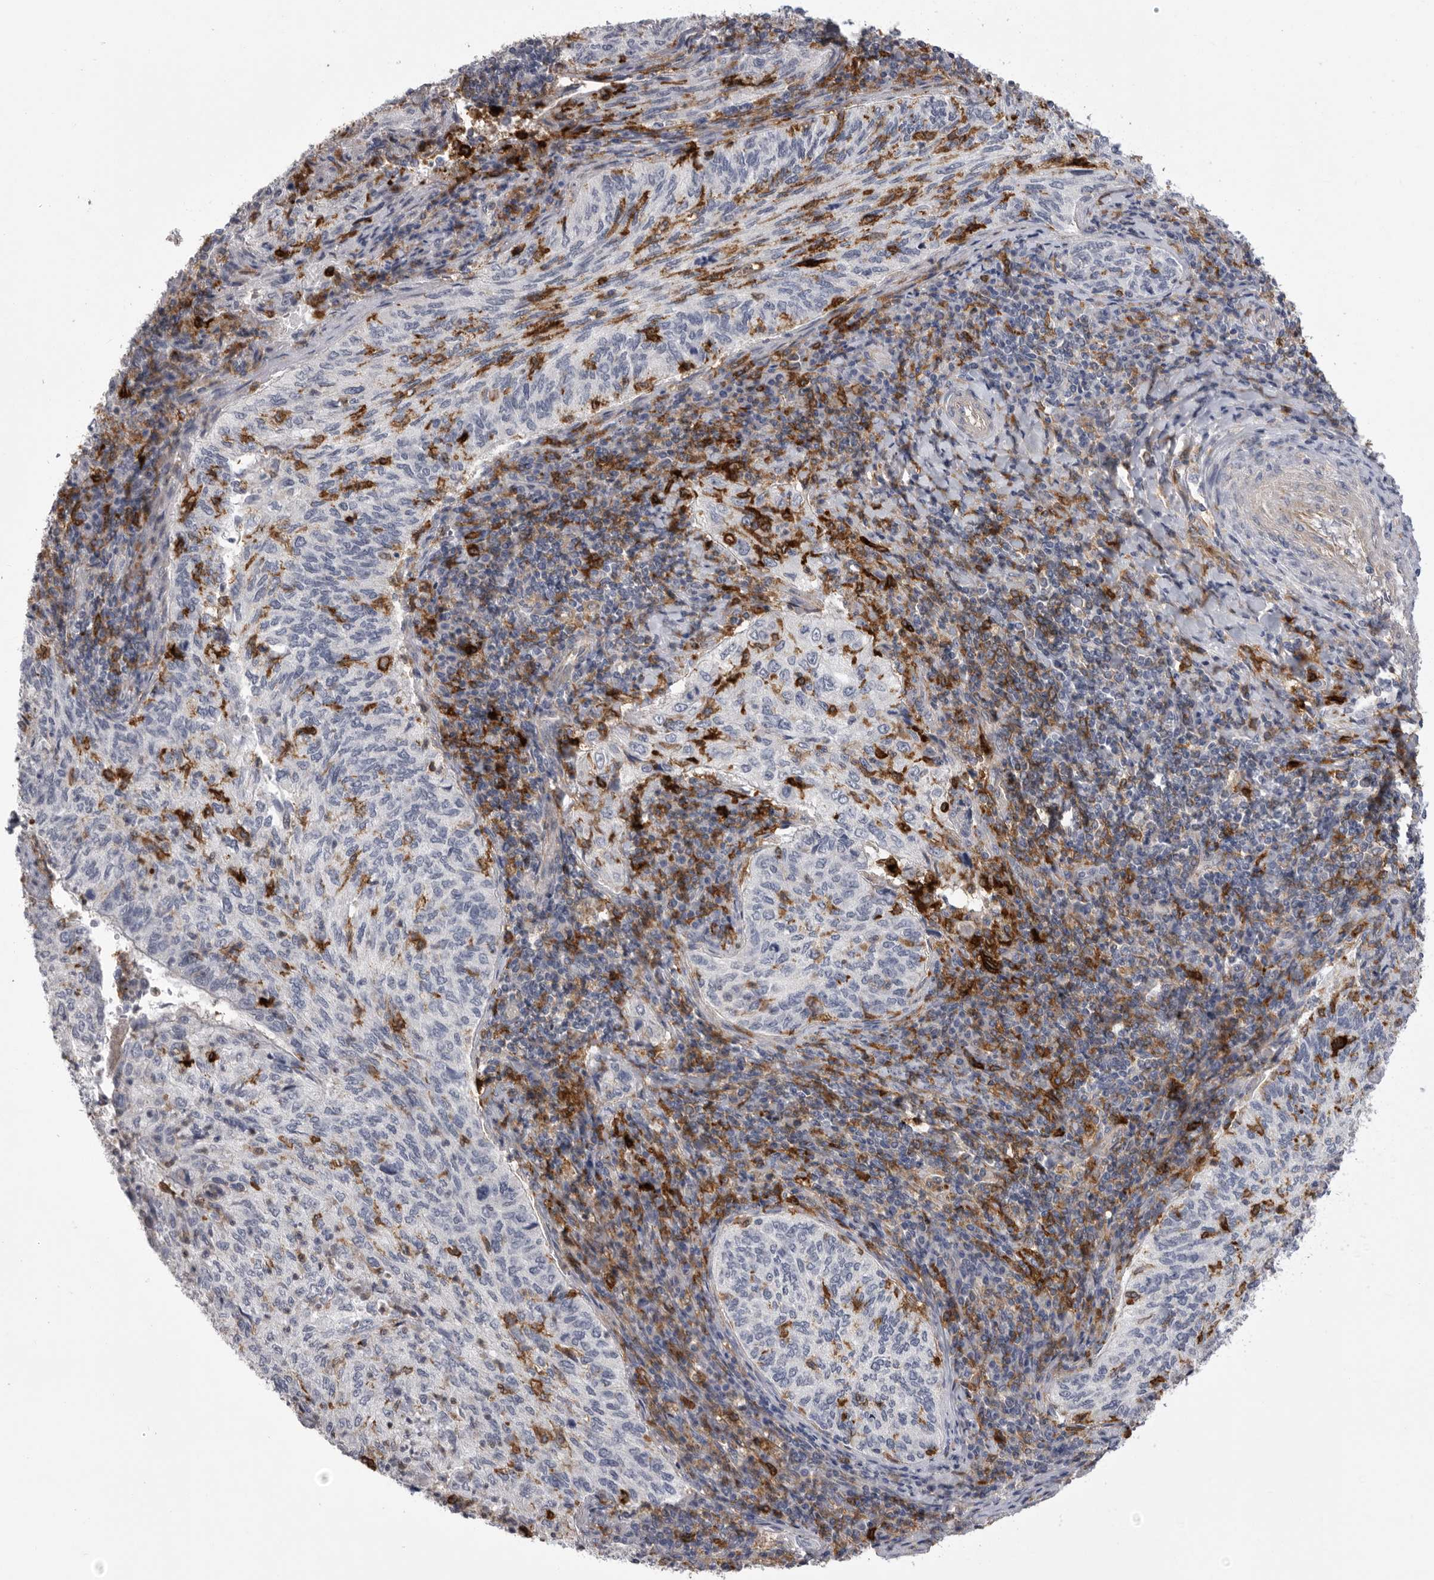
{"staining": {"intensity": "negative", "quantity": "none", "location": "none"}, "tissue": "cervical cancer", "cell_type": "Tumor cells", "image_type": "cancer", "snomed": [{"axis": "morphology", "description": "Squamous cell carcinoma, NOS"}, {"axis": "topography", "description": "Cervix"}], "caption": "This is a histopathology image of immunohistochemistry (IHC) staining of cervical squamous cell carcinoma, which shows no staining in tumor cells.", "gene": "SIGLEC10", "patient": {"sex": "female", "age": 30}}